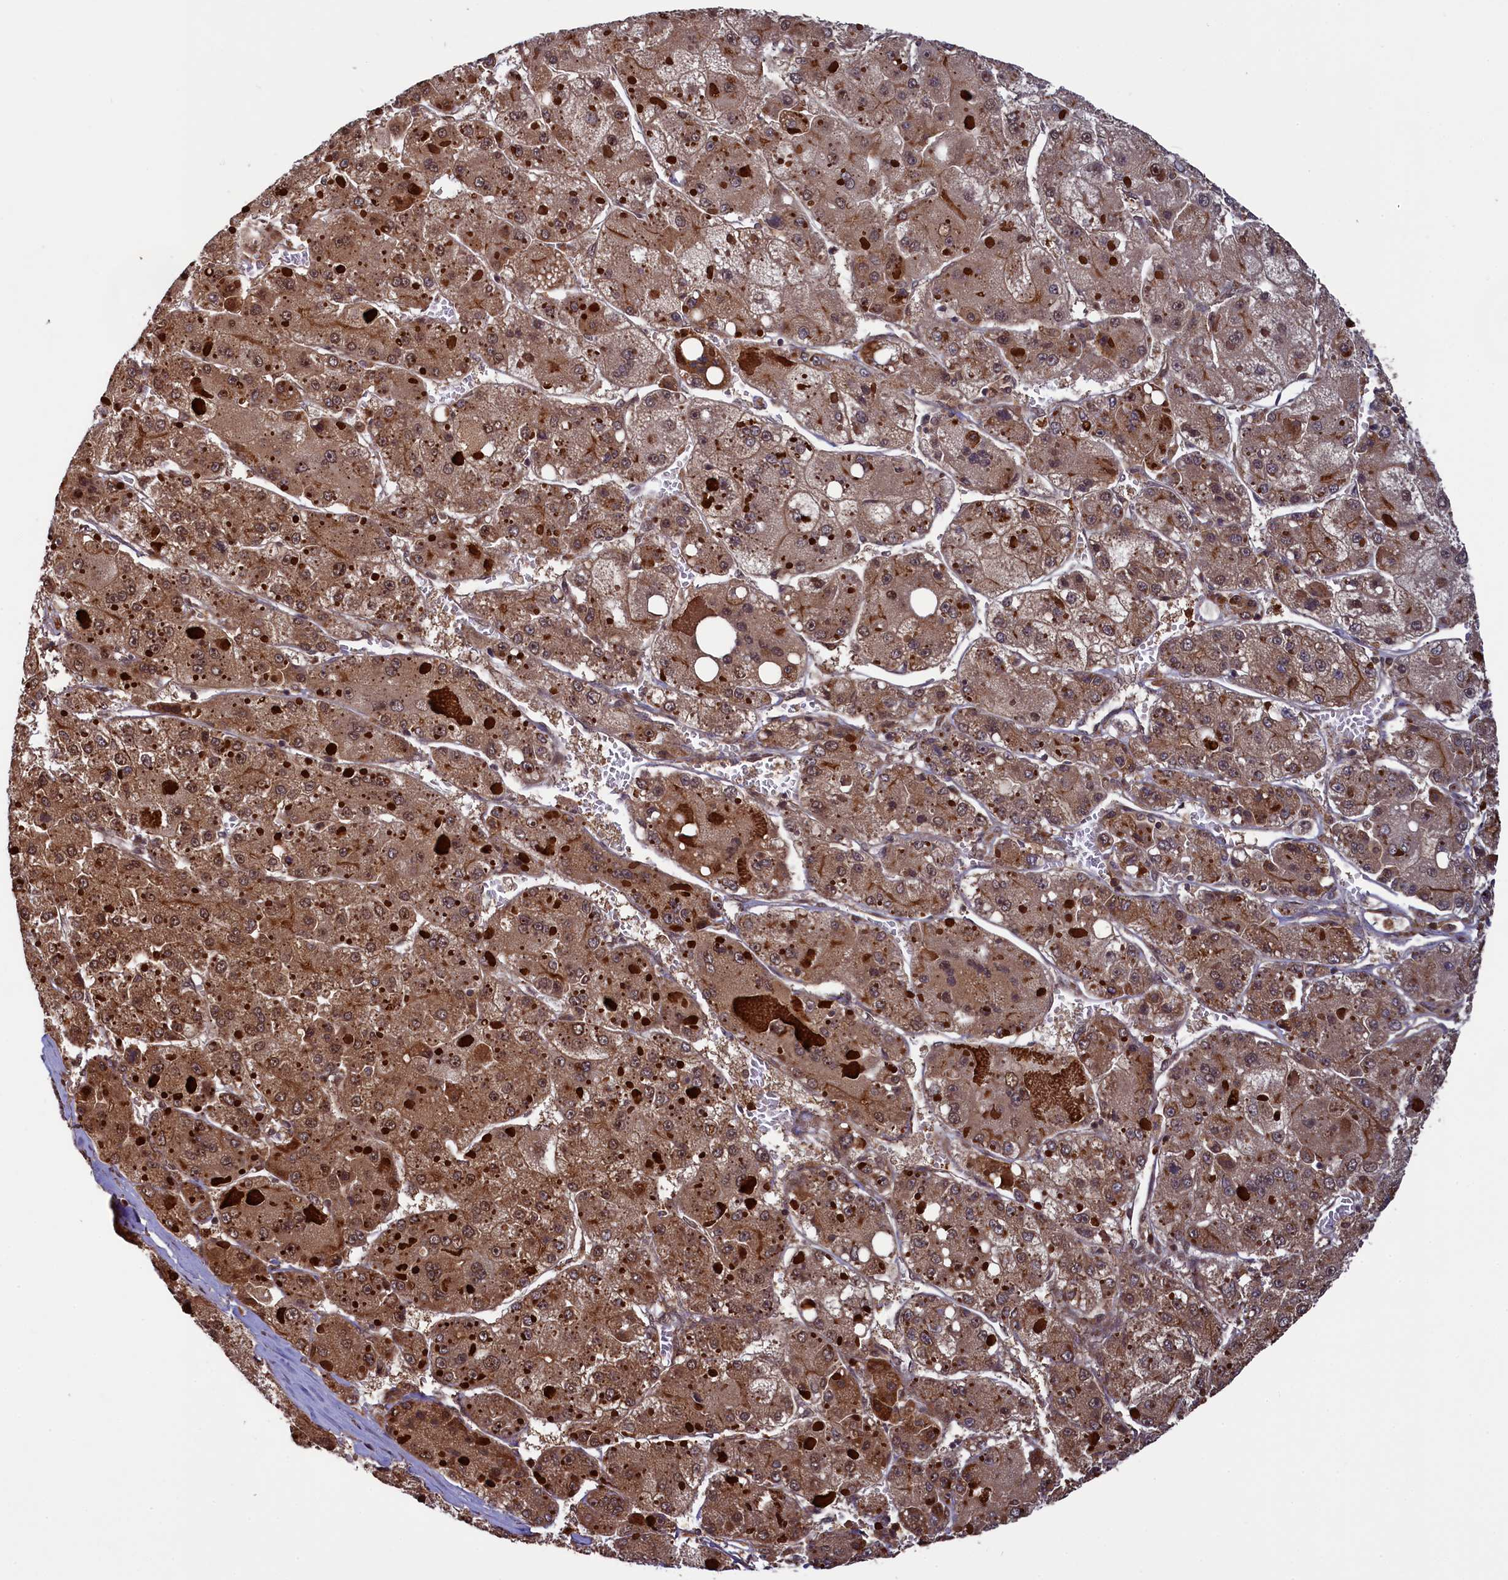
{"staining": {"intensity": "moderate", "quantity": ">75%", "location": "cytoplasmic/membranous,nuclear"}, "tissue": "liver cancer", "cell_type": "Tumor cells", "image_type": "cancer", "snomed": [{"axis": "morphology", "description": "Carcinoma, Hepatocellular, NOS"}, {"axis": "topography", "description": "Liver"}], "caption": "A brown stain highlights moderate cytoplasmic/membranous and nuclear positivity of a protein in human hepatocellular carcinoma (liver) tumor cells. (Brightfield microscopy of DAB IHC at high magnification).", "gene": "NAE1", "patient": {"sex": "female", "age": 73}}